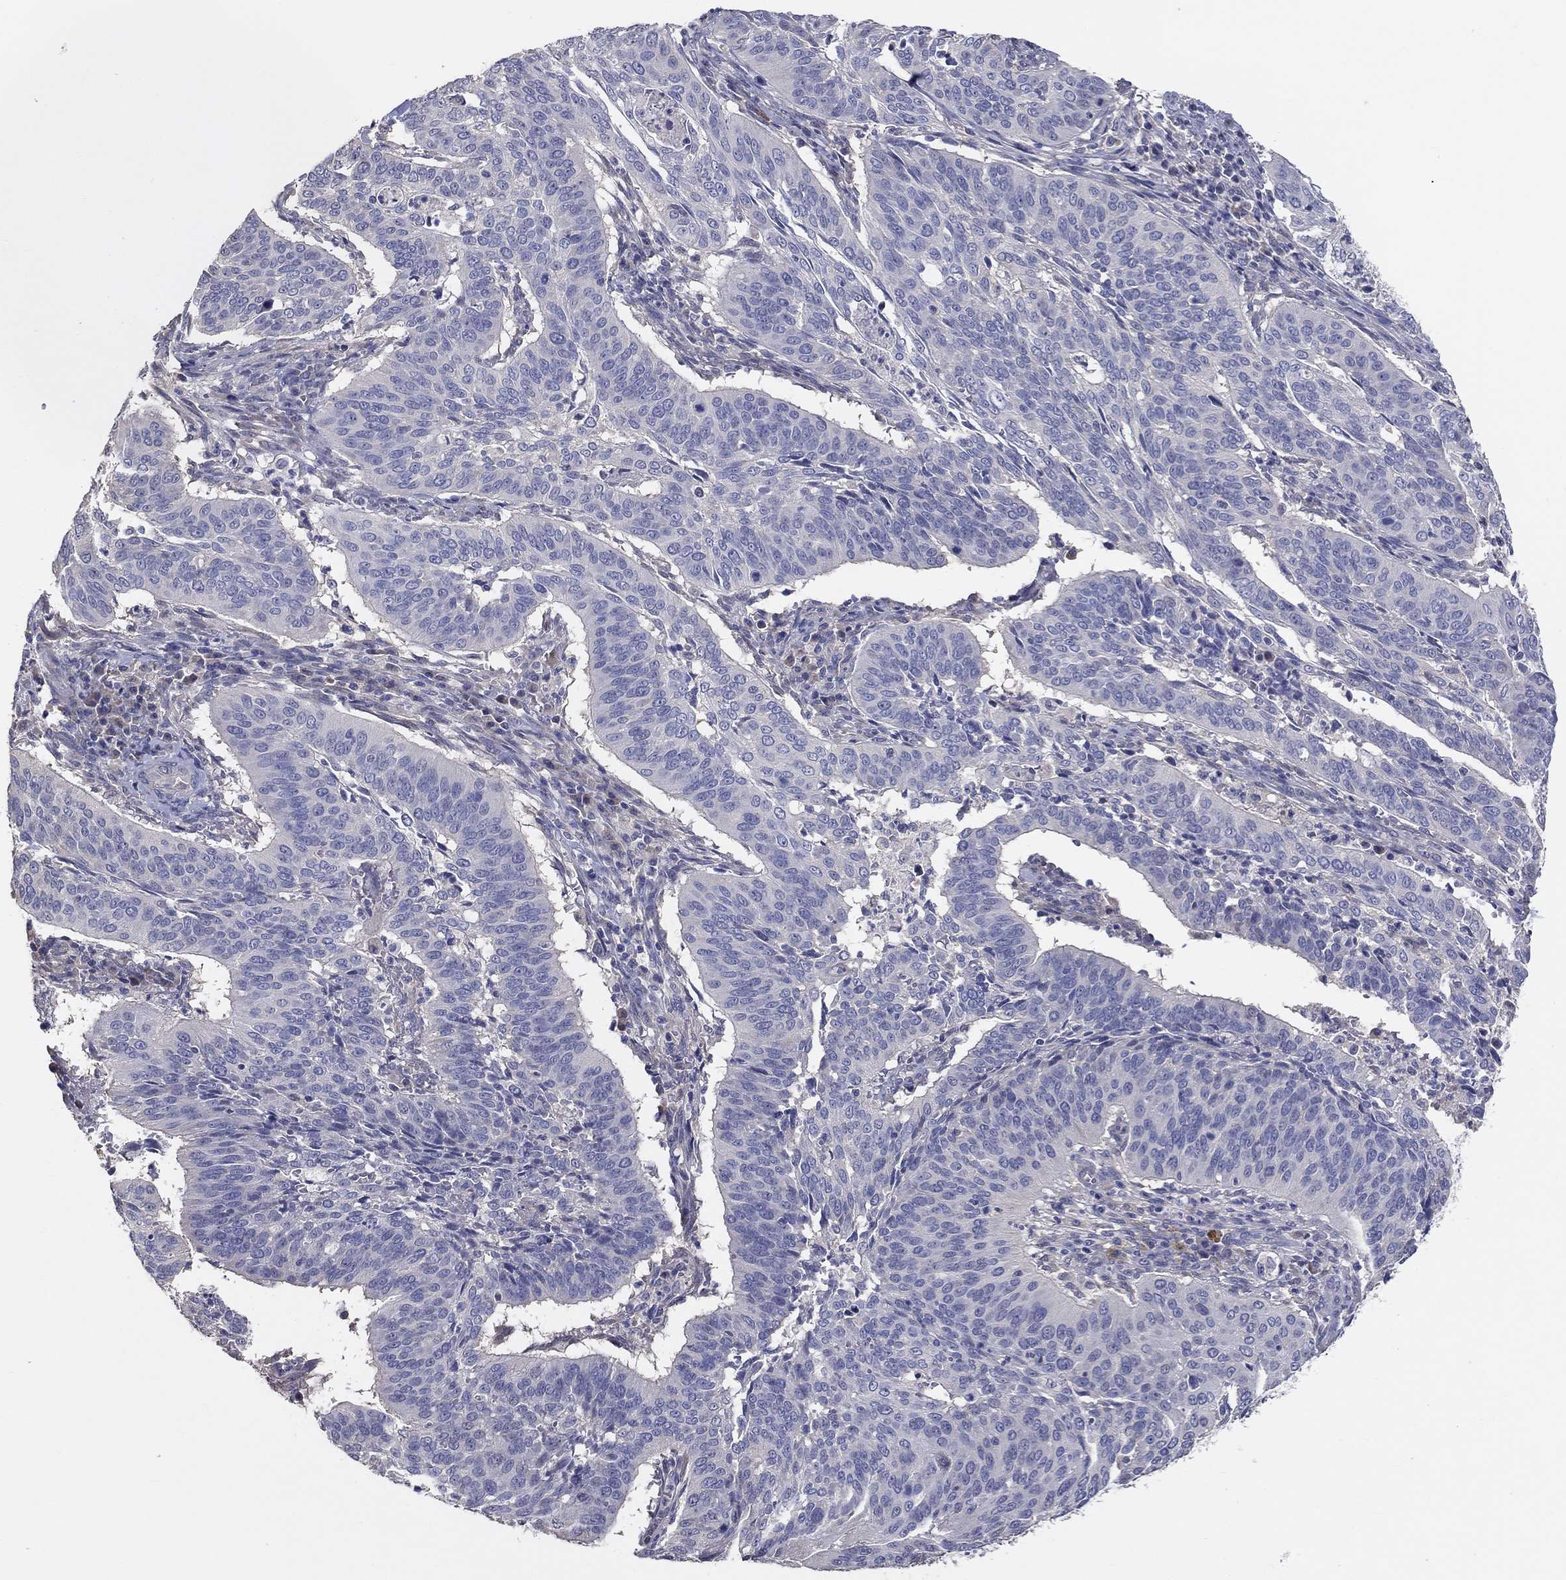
{"staining": {"intensity": "negative", "quantity": "none", "location": "none"}, "tissue": "cervical cancer", "cell_type": "Tumor cells", "image_type": "cancer", "snomed": [{"axis": "morphology", "description": "Normal tissue, NOS"}, {"axis": "morphology", "description": "Squamous cell carcinoma, NOS"}, {"axis": "topography", "description": "Cervix"}], "caption": "An immunohistochemistry (IHC) image of cervical cancer is shown. There is no staining in tumor cells of cervical cancer.", "gene": "DOCK3", "patient": {"sex": "female", "age": 39}}